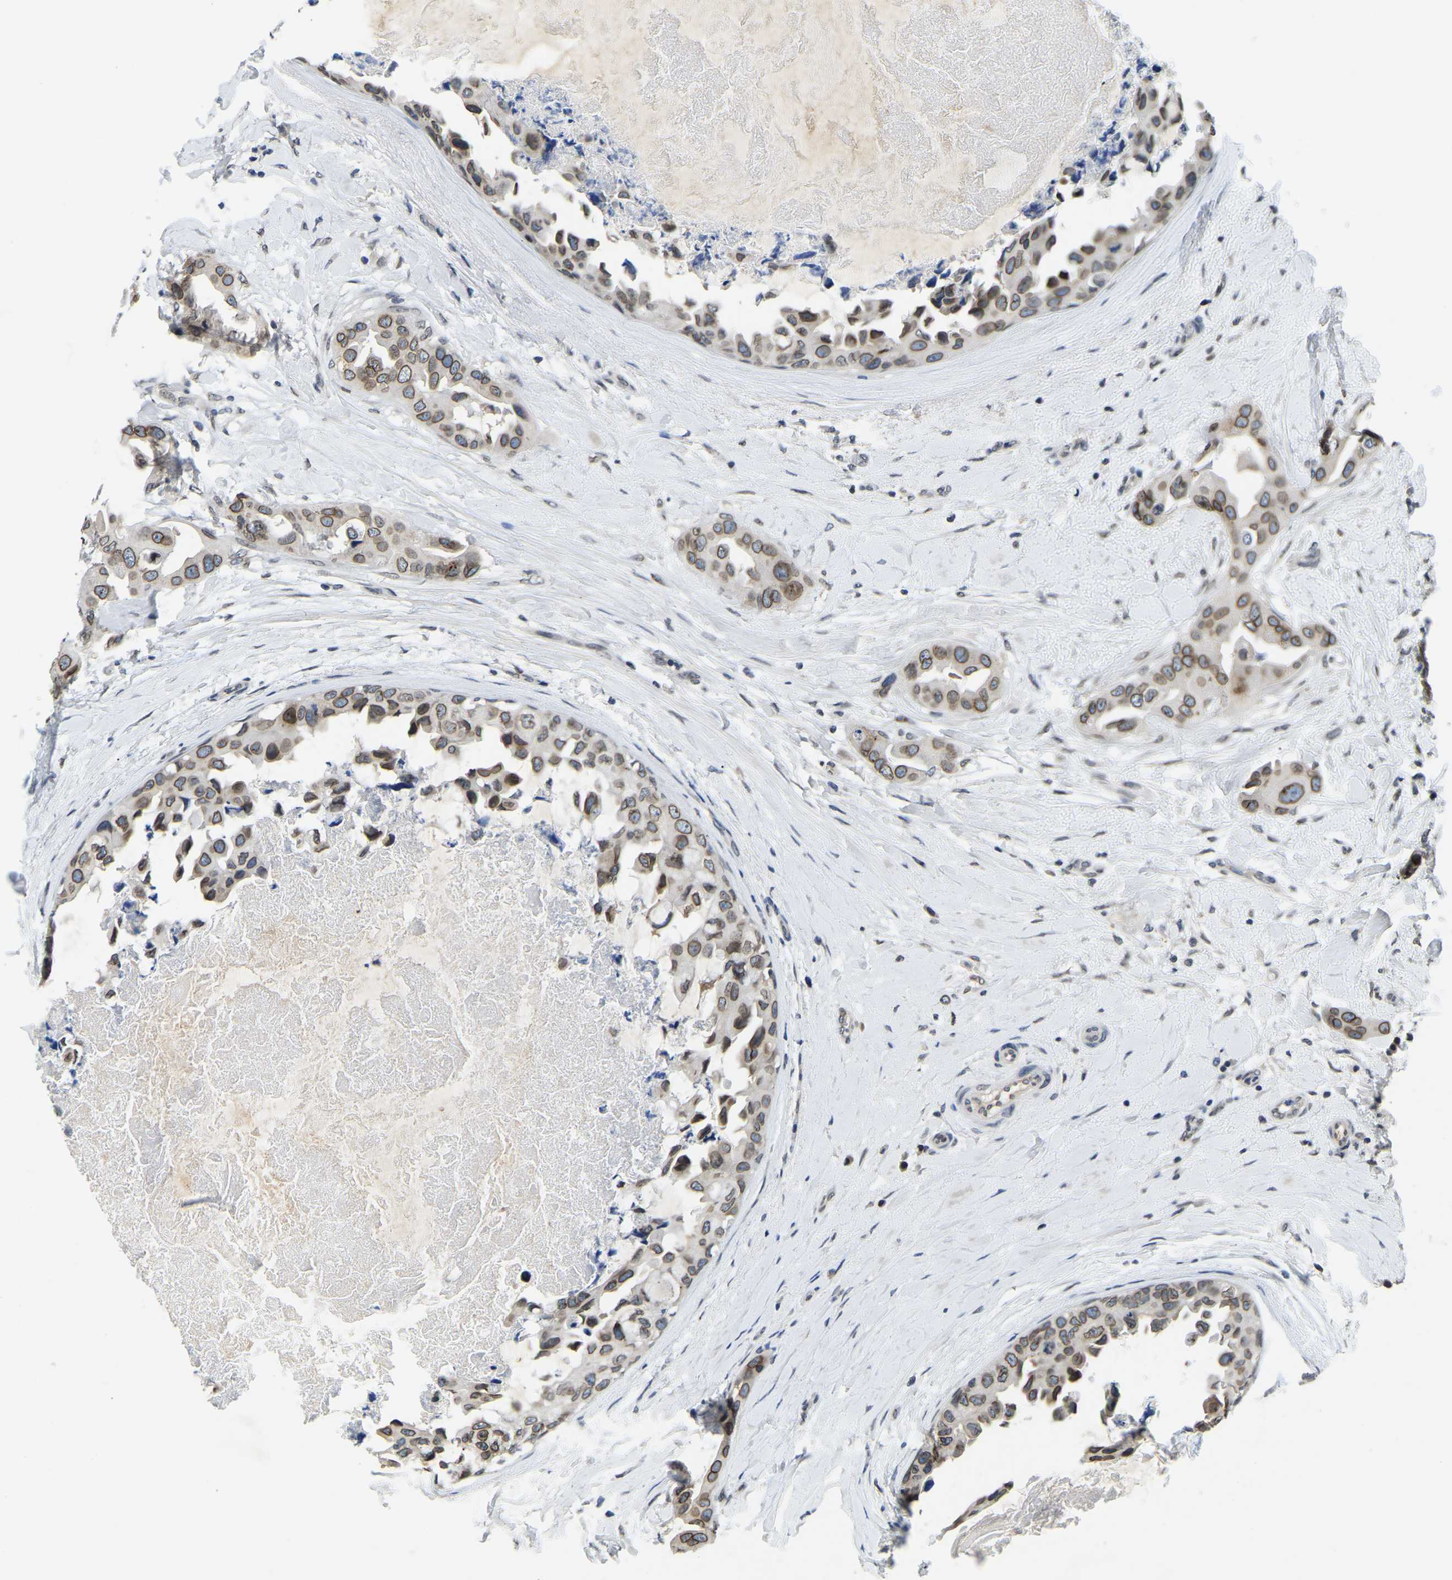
{"staining": {"intensity": "moderate", "quantity": ">75%", "location": "cytoplasmic/membranous,nuclear"}, "tissue": "breast cancer", "cell_type": "Tumor cells", "image_type": "cancer", "snomed": [{"axis": "morphology", "description": "Duct carcinoma"}, {"axis": "topography", "description": "Breast"}], "caption": "A high-resolution histopathology image shows immunohistochemistry (IHC) staining of breast invasive ductal carcinoma, which displays moderate cytoplasmic/membranous and nuclear expression in approximately >75% of tumor cells.", "gene": "RANBP2", "patient": {"sex": "female", "age": 40}}